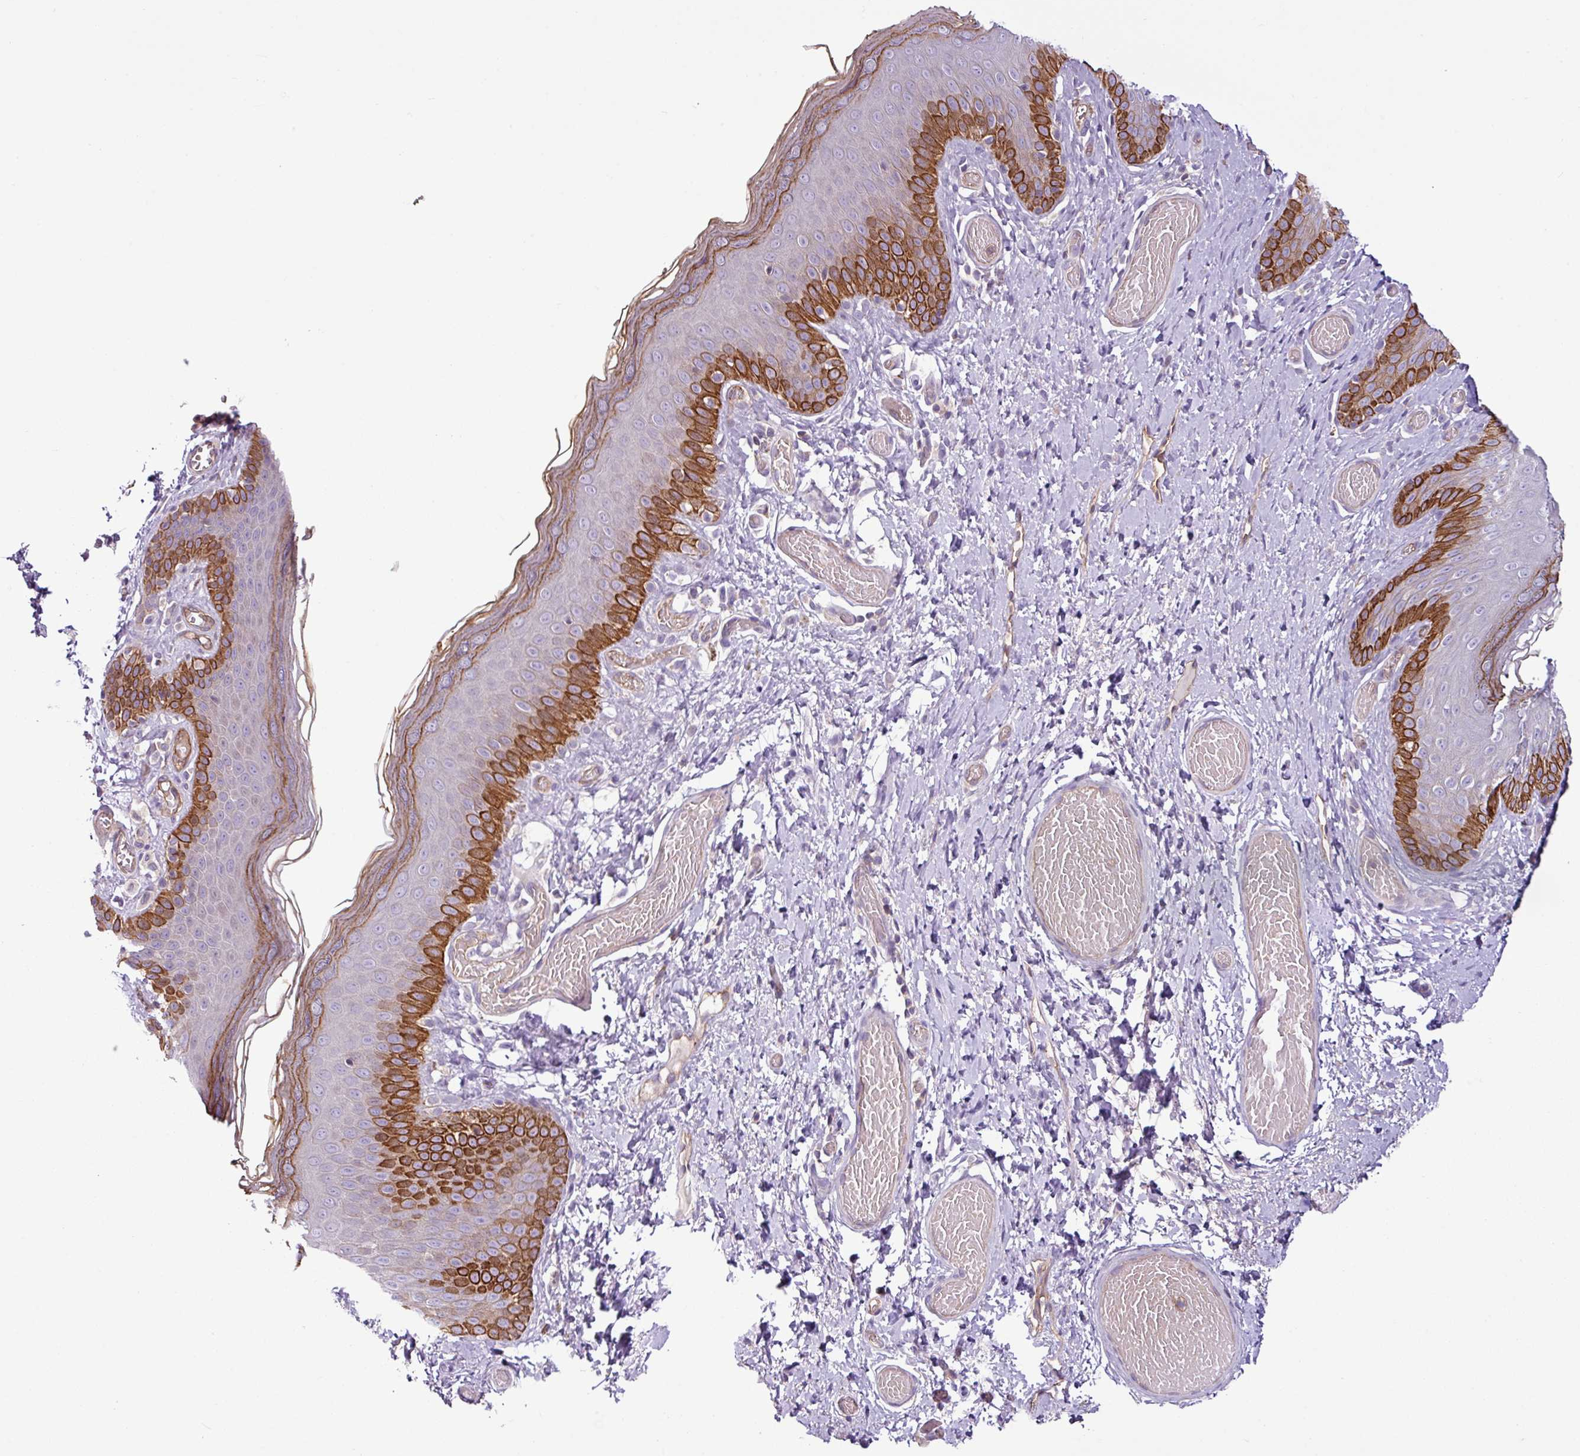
{"staining": {"intensity": "strong", "quantity": "<25%", "location": "cytoplasmic/membranous"}, "tissue": "skin", "cell_type": "Epidermal cells", "image_type": "normal", "snomed": [{"axis": "morphology", "description": "Normal tissue, NOS"}, {"axis": "topography", "description": "Anal"}], "caption": "This image reveals immunohistochemistry (IHC) staining of benign skin, with medium strong cytoplasmic/membranous staining in about <25% of epidermal cells.", "gene": "ZNF106", "patient": {"sex": "female", "age": 40}}